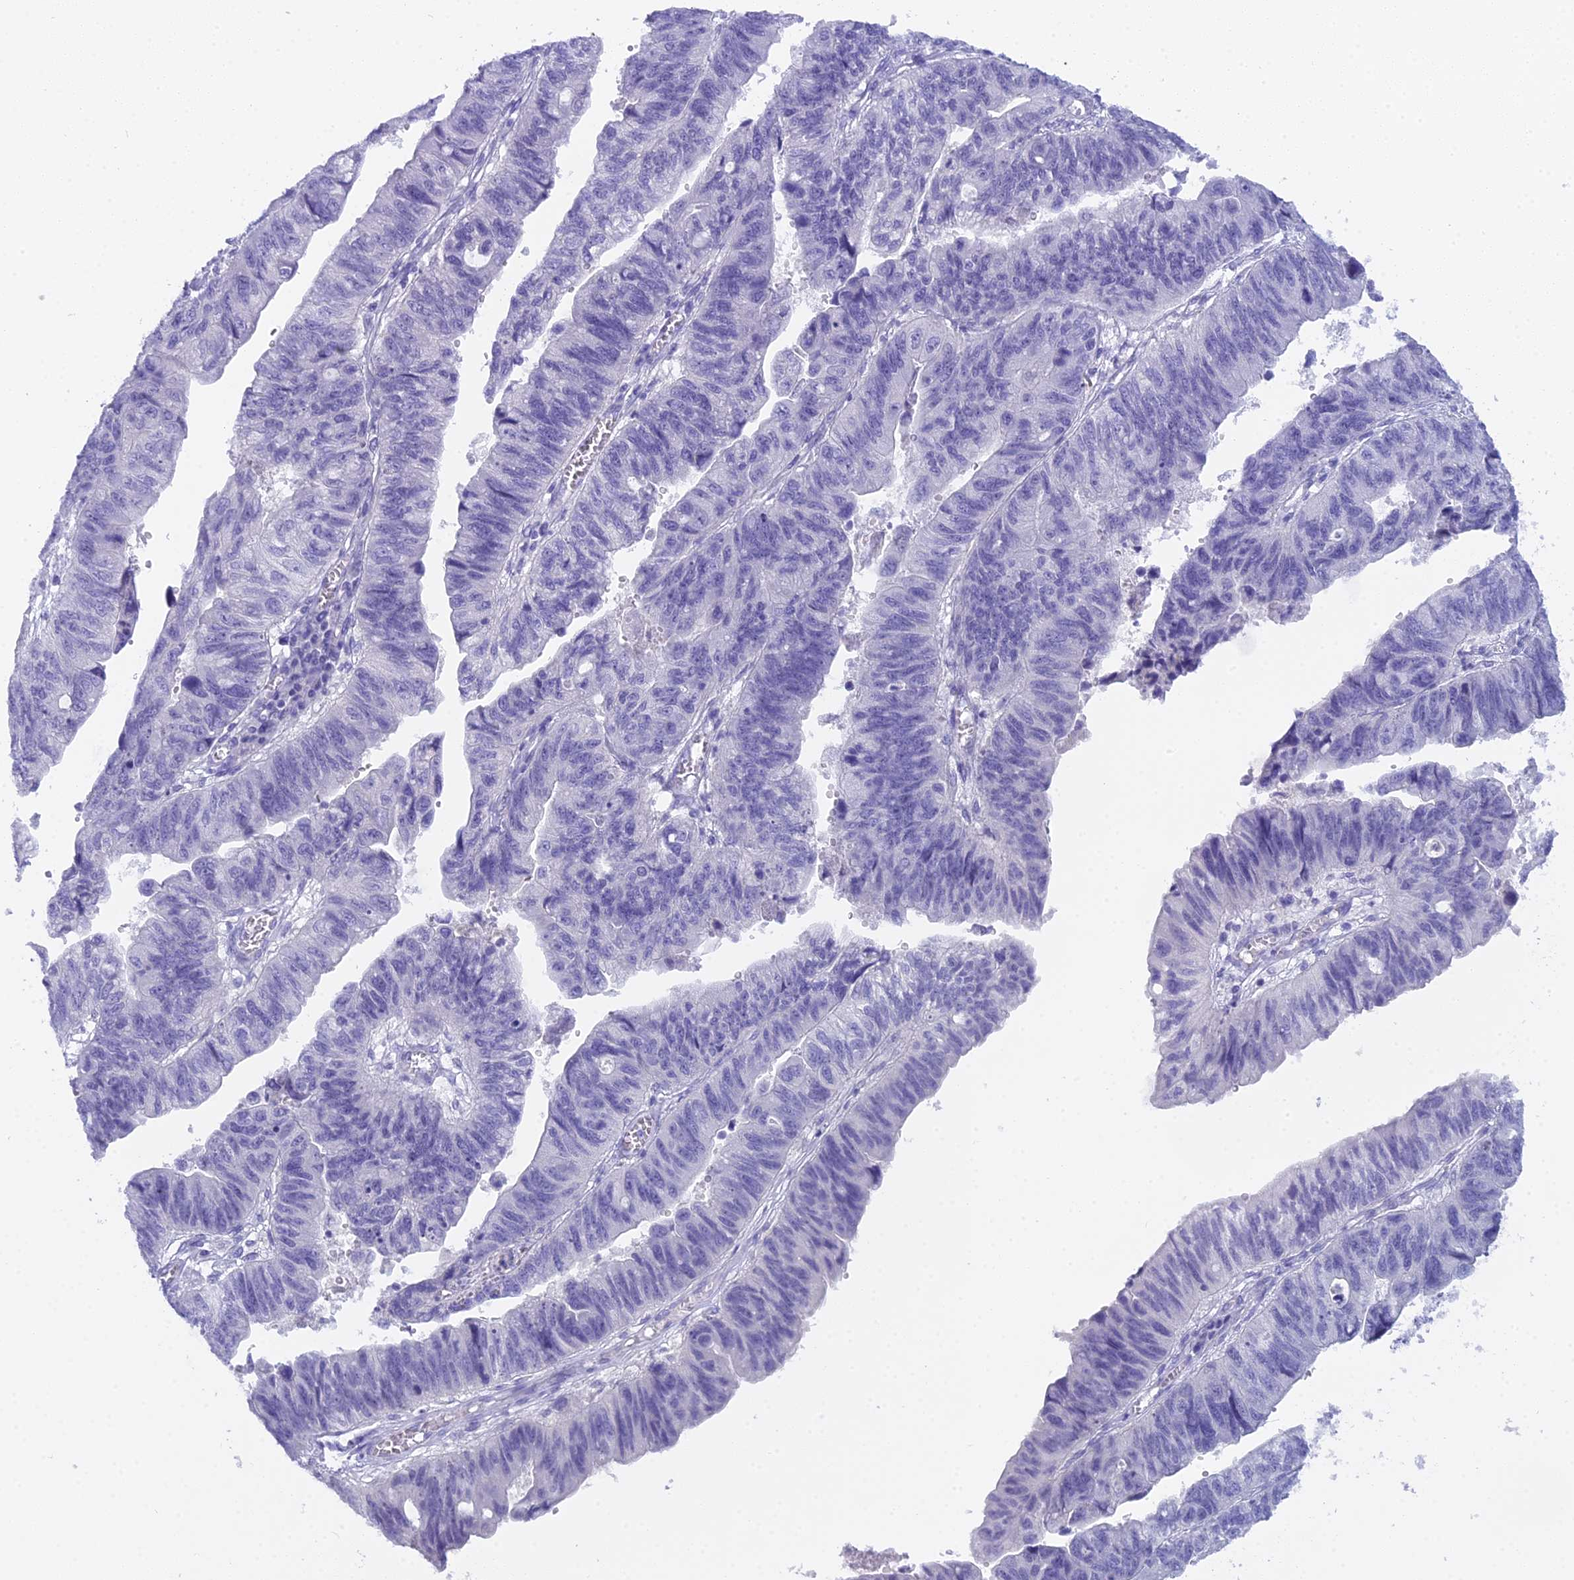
{"staining": {"intensity": "negative", "quantity": "none", "location": "none"}, "tissue": "stomach cancer", "cell_type": "Tumor cells", "image_type": "cancer", "snomed": [{"axis": "morphology", "description": "Adenocarcinoma, NOS"}, {"axis": "topography", "description": "Stomach"}], "caption": "This is an immunohistochemistry (IHC) image of human stomach cancer (adenocarcinoma). There is no staining in tumor cells.", "gene": "UNC80", "patient": {"sex": "male", "age": 59}}